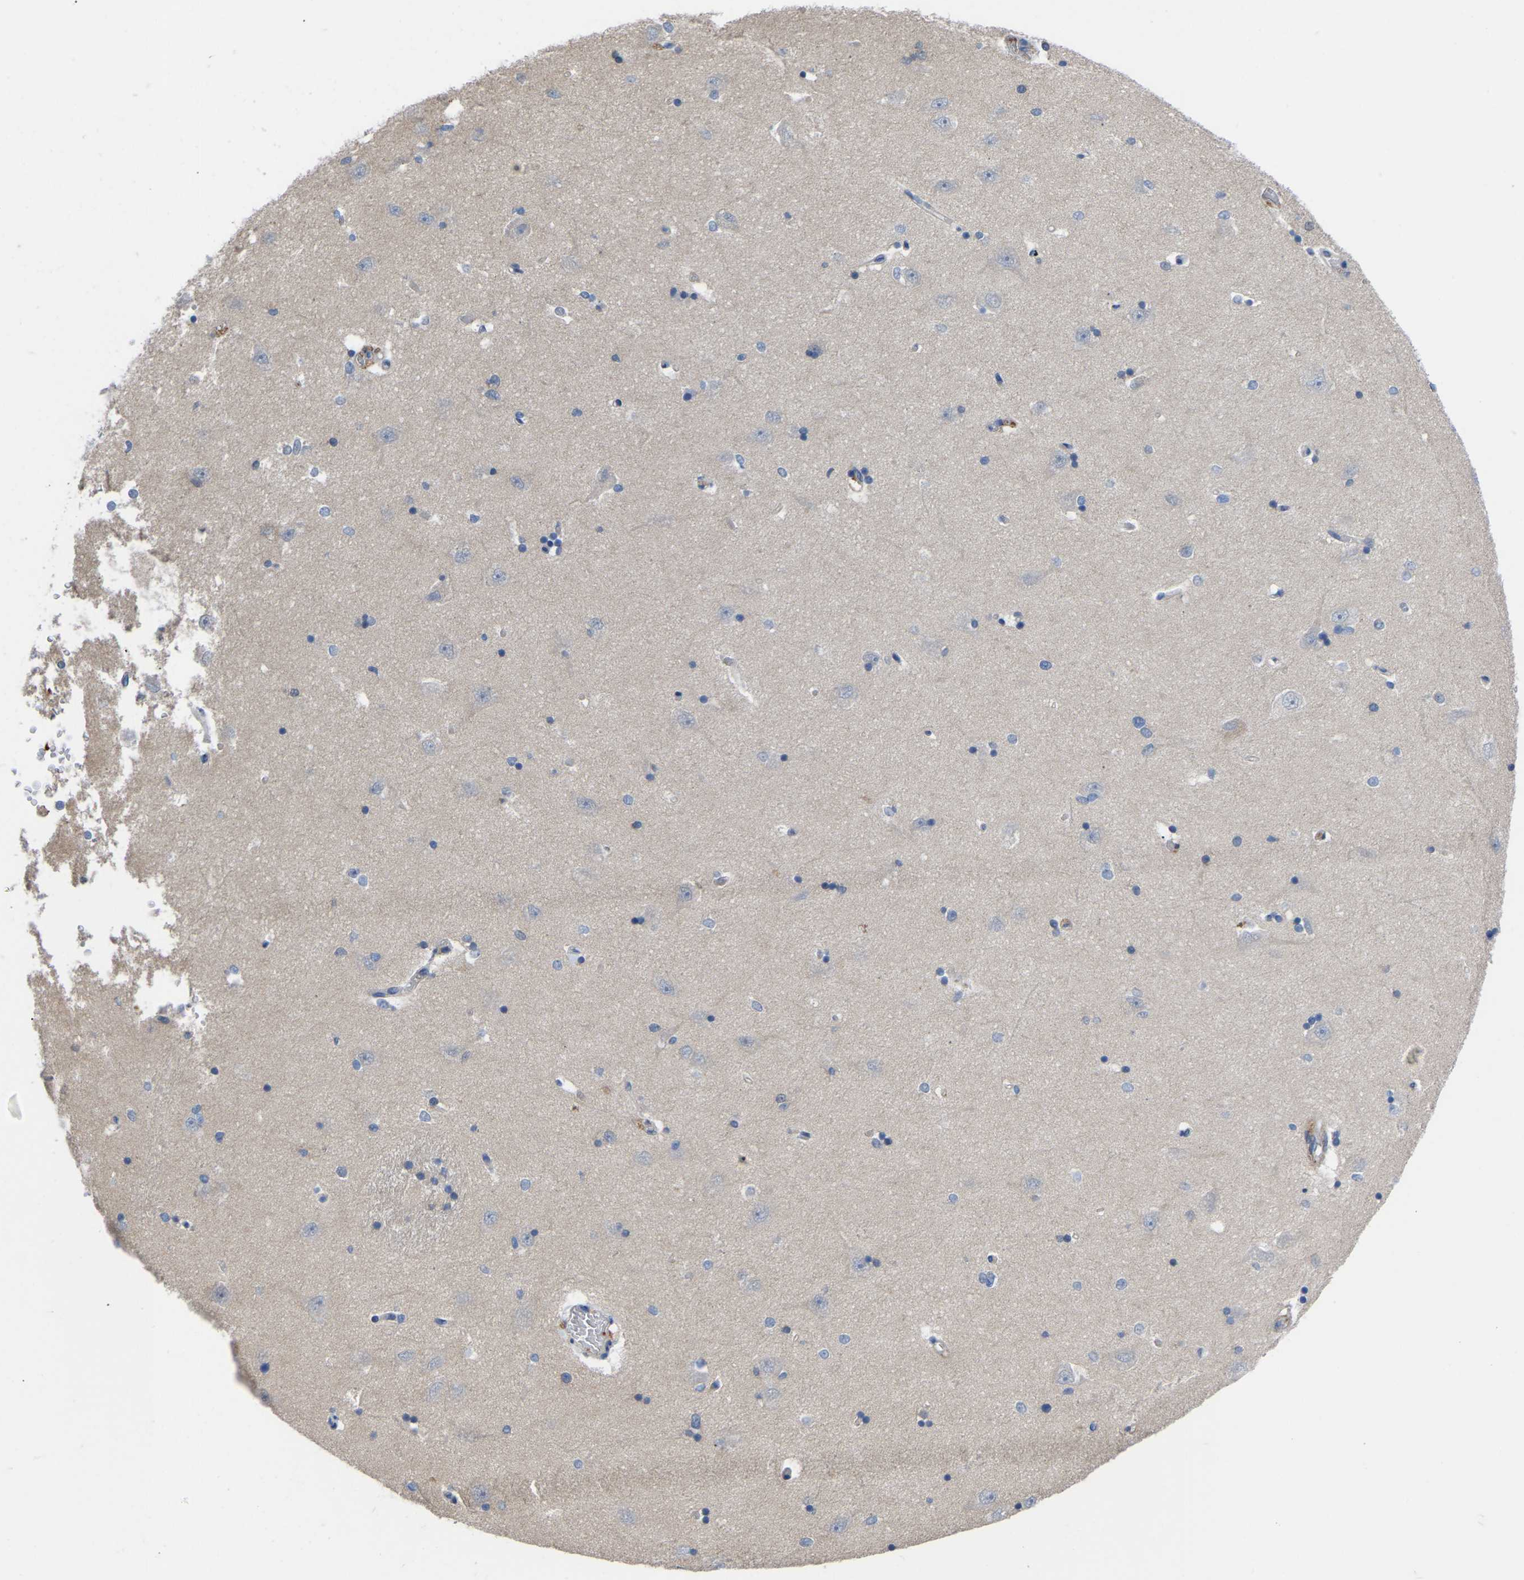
{"staining": {"intensity": "negative", "quantity": "none", "location": "none"}, "tissue": "hippocampus", "cell_type": "Glial cells", "image_type": "normal", "snomed": [{"axis": "morphology", "description": "Normal tissue, NOS"}, {"axis": "topography", "description": "Hippocampus"}], "caption": "IHC histopathology image of unremarkable human hippocampus stained for a protein (brown), which reveals no staining in glial cells. (DAB (3,3'-diaminobenzidine) IHC, high magnification).", "gene": "ZNF449", "patient": {"sex": "male", "age": 45}}